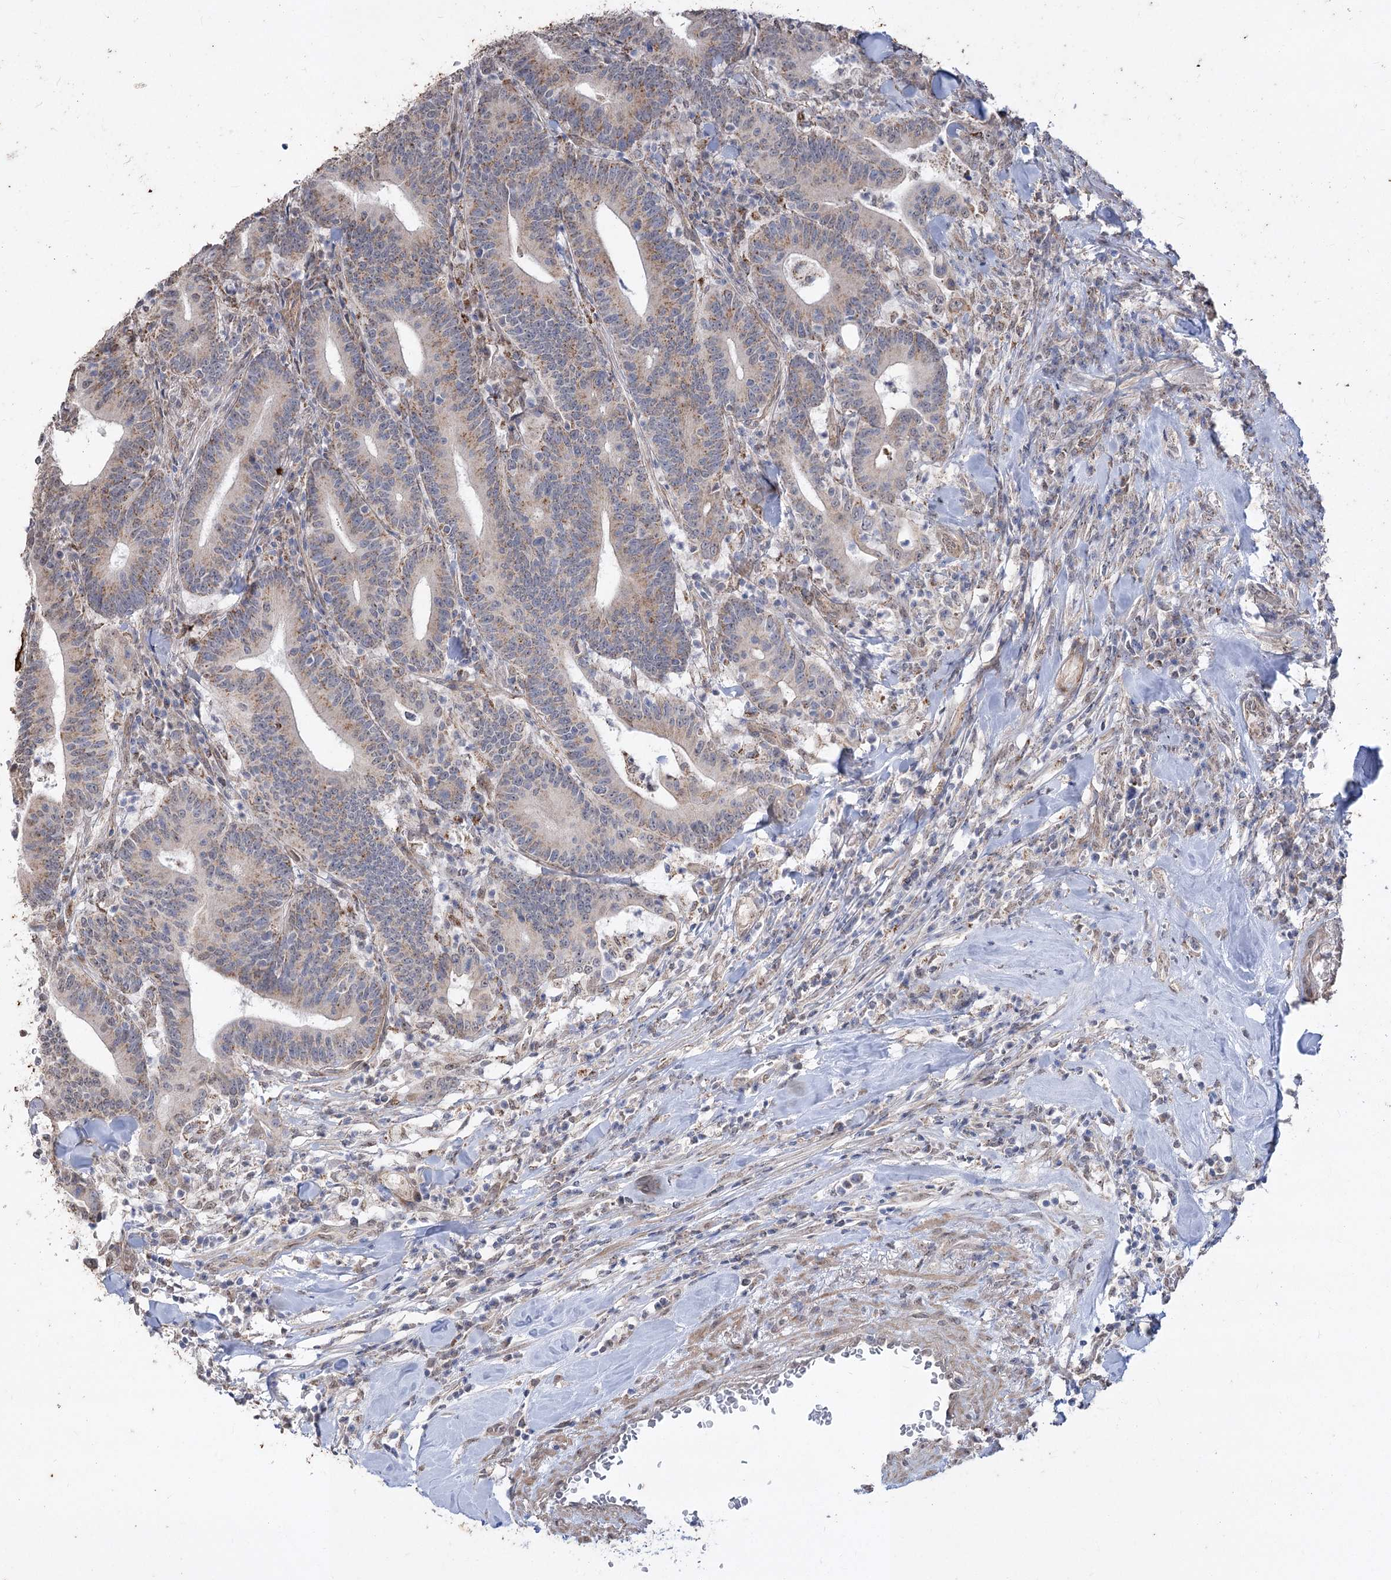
{"staining": {"intensity": "moderate", "quantity": ">75%", "location": "cytoplasmic/membranous"}, "tissue": "colorectal cancer", "cell_type": "Tumor cells", "image_type": "cancer", "snomed": [{"axis": "morphology", "description": "Adenocarcinoma, NOS"}, {"axis": "topography", "description": "Colon"}], "caption": "Immunohistochemical staining of human colorectal cancer displays moderate cytoplasmic/membranous protein staining in about >75% of tumor cells. (brown staining indicates protein expression, while blue staining denotes nuclei).", "gene": "ZSCAN23", "patient": {"sex": "female", "age": 66}}